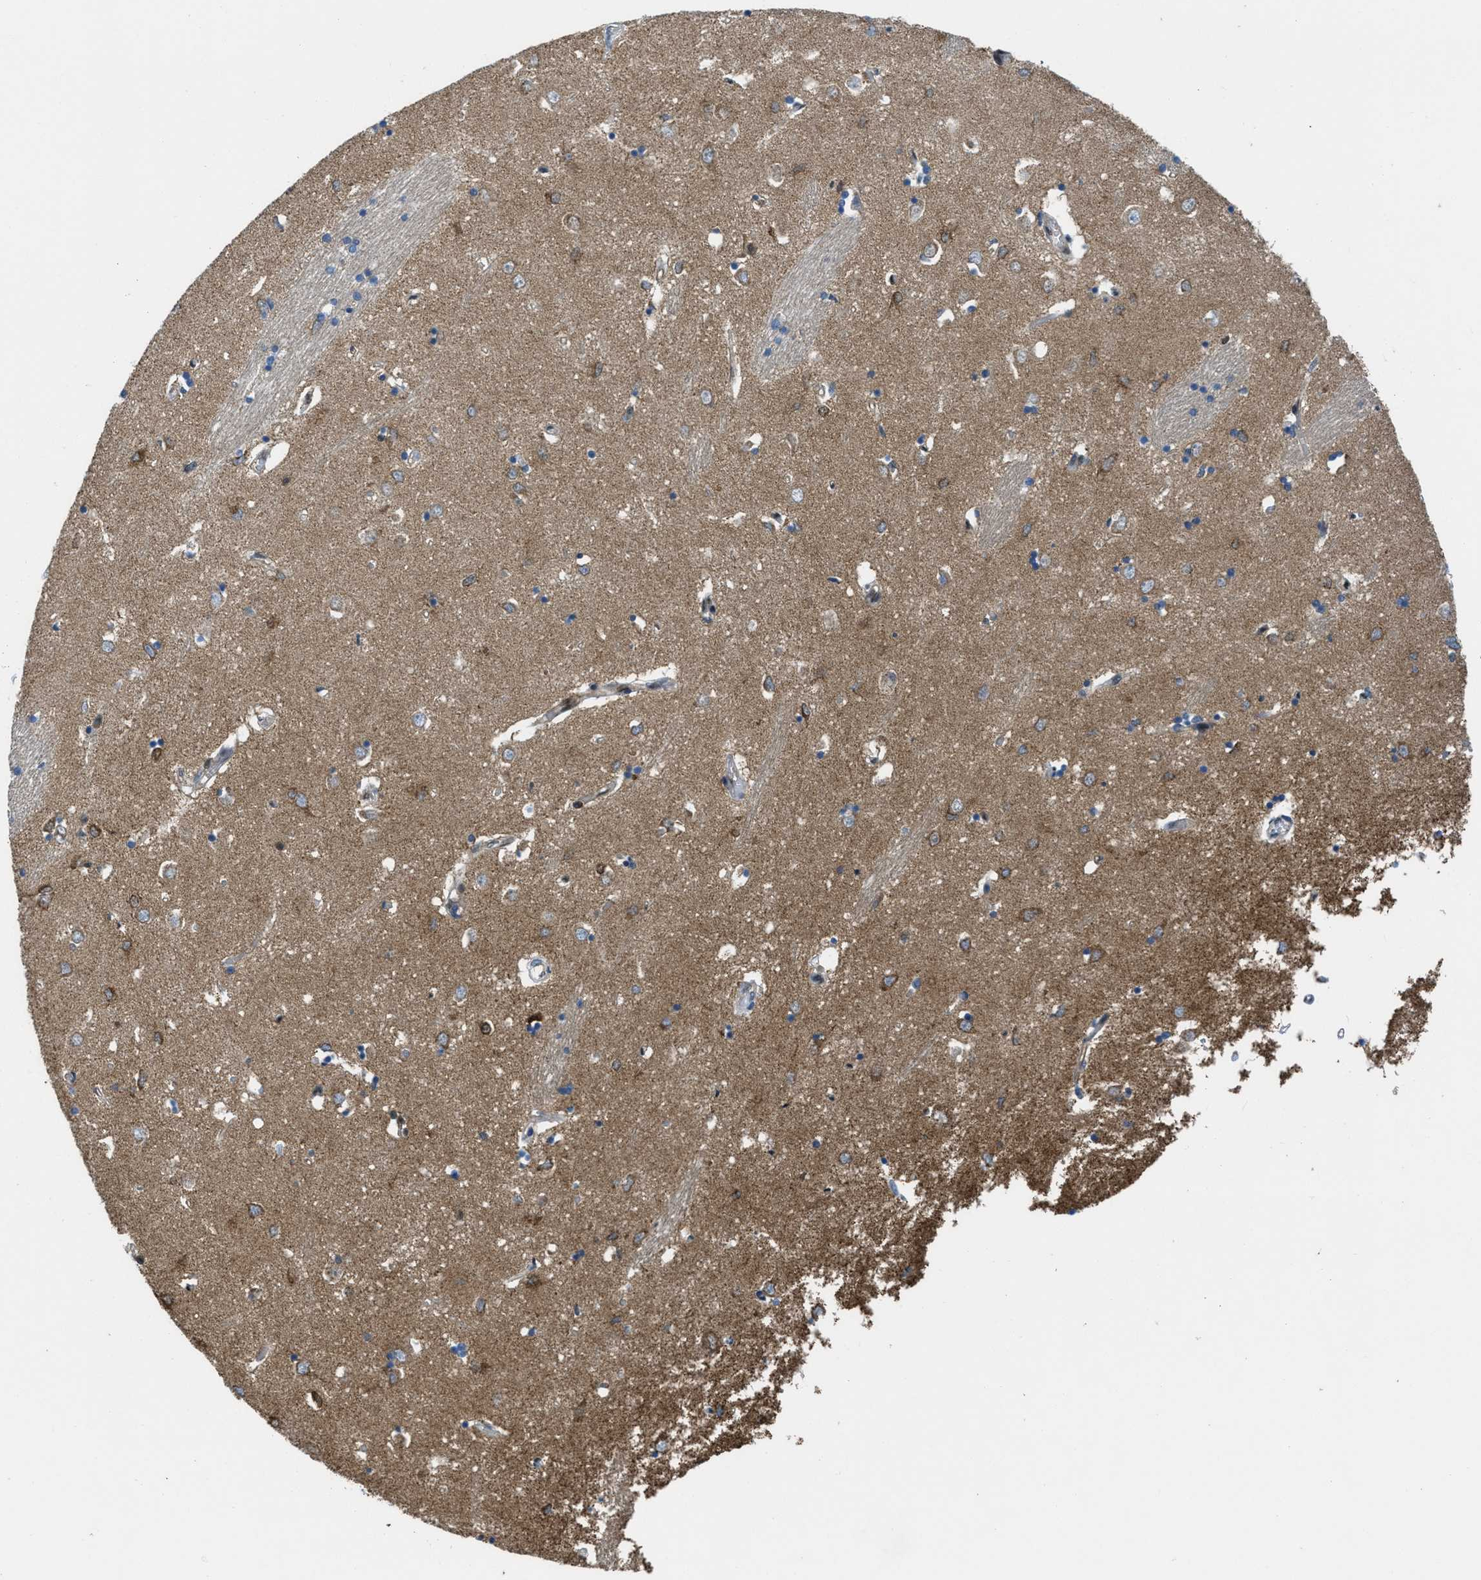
{"staining": {"intensity": "moderate", "quantity": "<25%", "location": "cytoplasmic/membranous"}, "tissue": "caudate", "cell_type": "Glial cells", "image_type": "normal", "snomed": [{"axis": "morphology", "description": "Normal tissue, NOS"}, {"axis": "topography", "description": "Lateral ventricle wall"}], "caption": "The histopathology image shows staining of benign caudate, revealing moderate cytoplasmic/membranous protein staining (brown color) within glial cells. (Brightfield microscopy of DAB IHC at high magnification).", "gene": "PIP5K1C", "patient": {"sex": "female", "age": 19}}